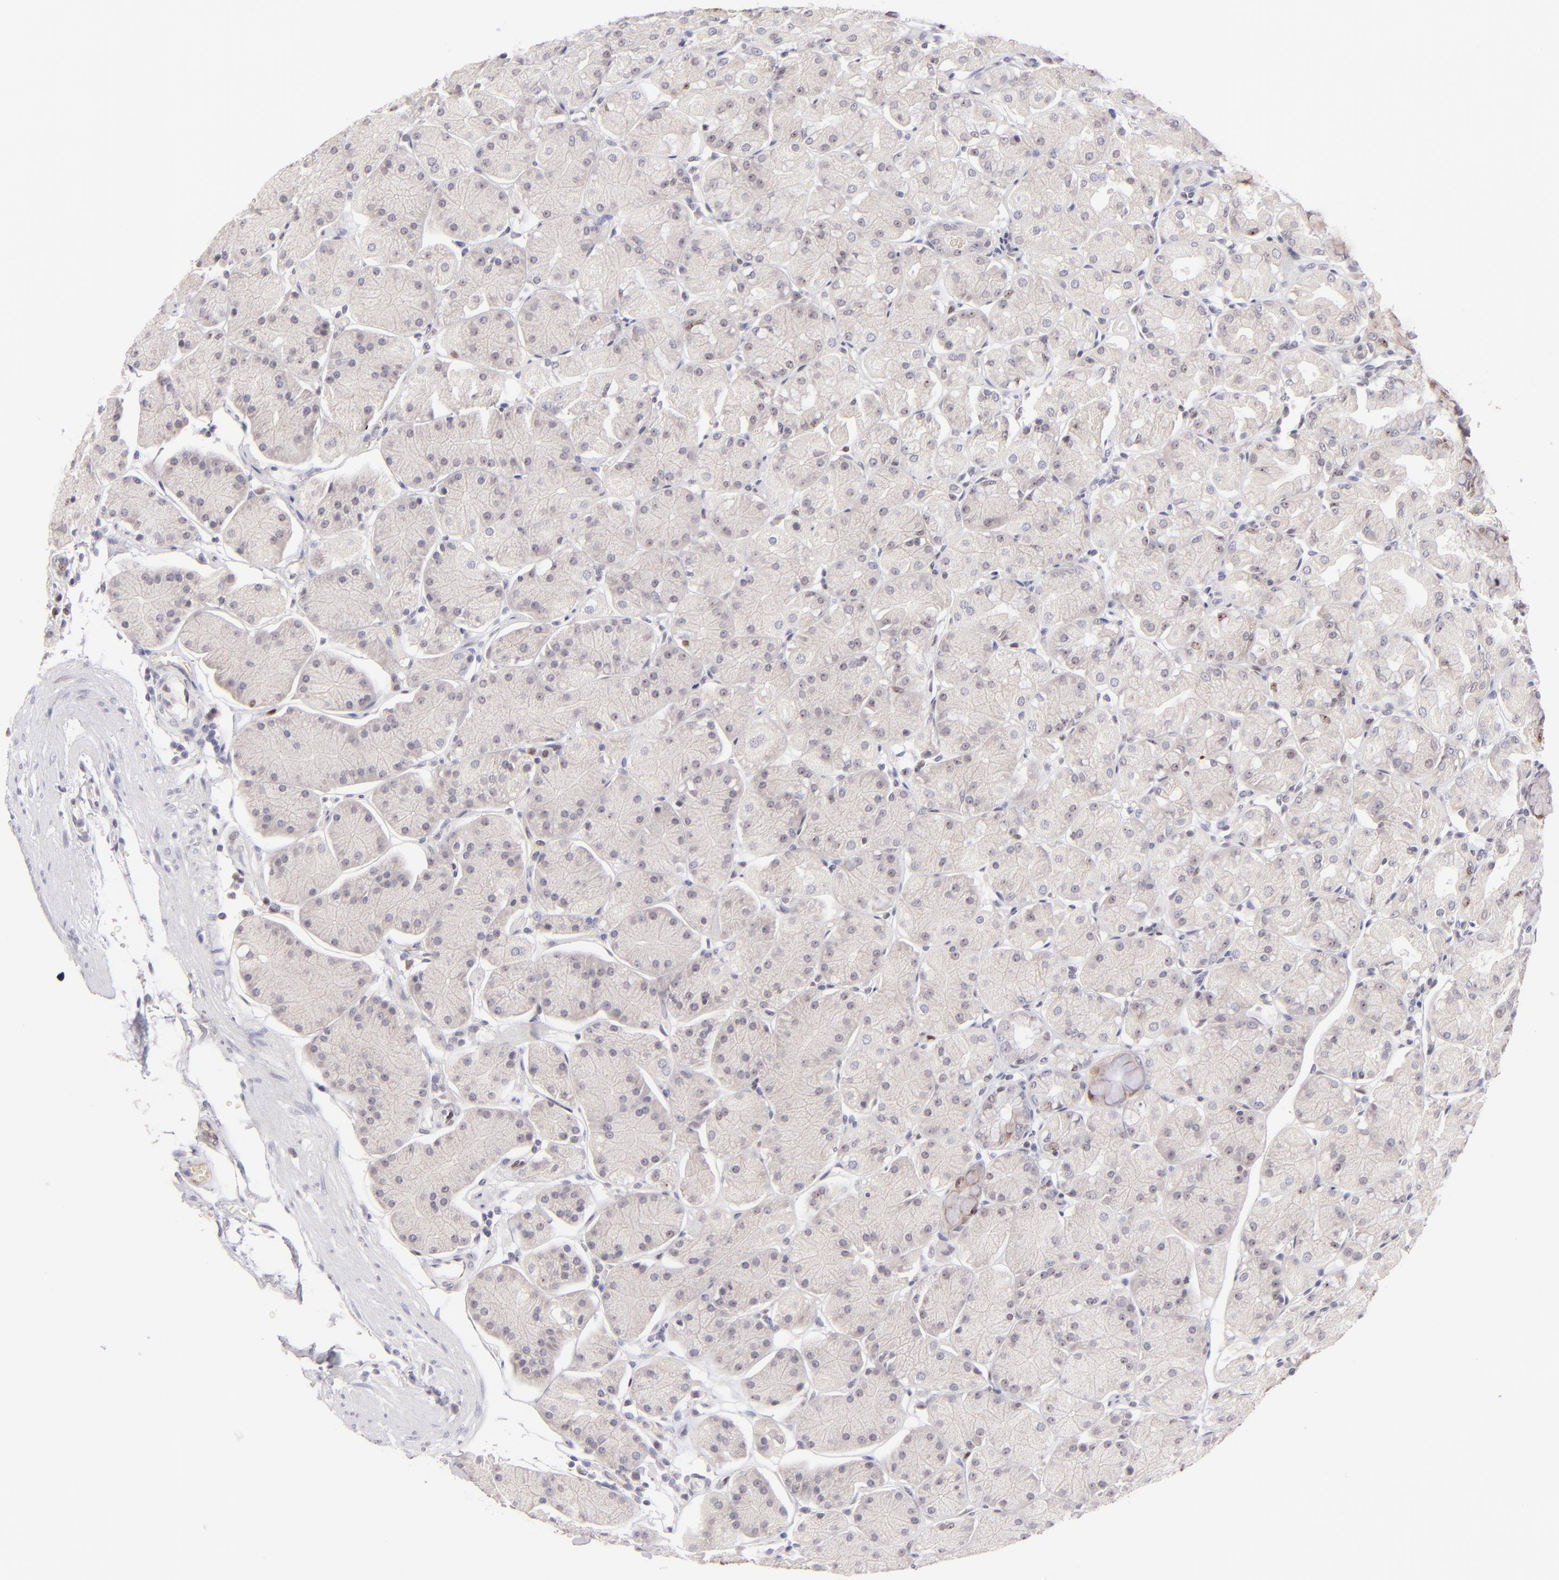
{"staining": {"intensity": "moderate", "quantity": ">75%", "location": "nuclear"}, "tissue": "stomach", "cell_type": "Glandular cells", "image_type": "normal", "snomed": [{"axis": "morphology", "description": "Normal tissue, NOS"}, {"axis": "topography", "description": "Stomach, upper"}, {"axis": "topography", "description": "Stomach"}], "caption": "Moderate nuclear positivity is present in about >75% of glandular cells in benign stomach.", "gene": "POU2F1", "patient": {"sex": "male", "age": 76}}